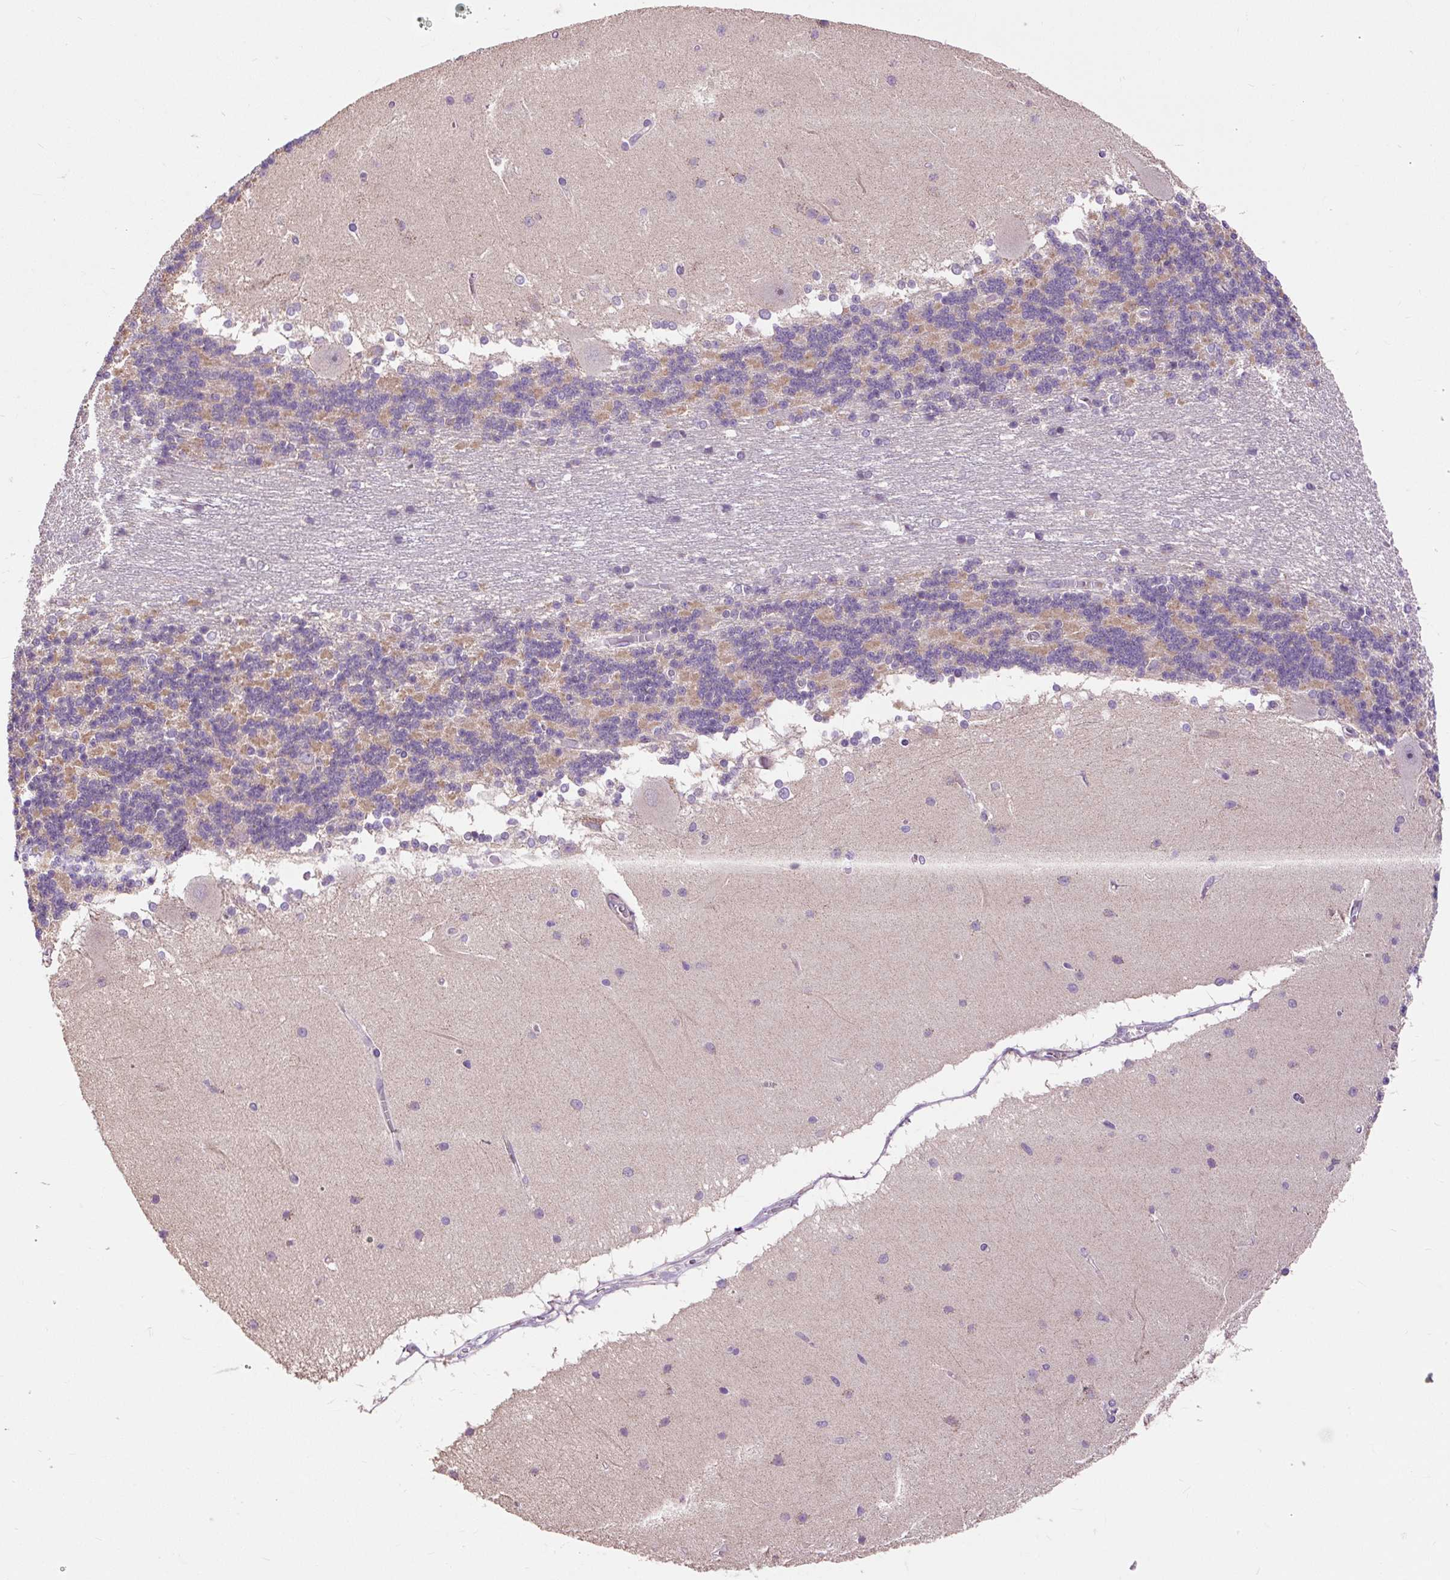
{"staining": {"intensity": "moderate", "quantity": "25%-75%", "location": "cytoplasmic/membranous"}, "tissue": "cerebellum", "cell_type": "Cells in granular layer", "image_type": "normal", "snomed": [{"axis": "morphology", "description": "Normal tissue, NOS"}, {"axis": "topography", "description": "Cerebellum"}], "caption": "Immunohistochemical staining of unremarkable human cerebellum demonstrates 25%-75% levels of moderate cytoplasmic/membranous protein staining in about 25%-75% of cells in granular layer. Immunohistochemistry stains the protein of interest in brown and the nuclei are stained blue.", "gene": "PRIMPOL", "patient": {"sex": "female", "age": 54}}